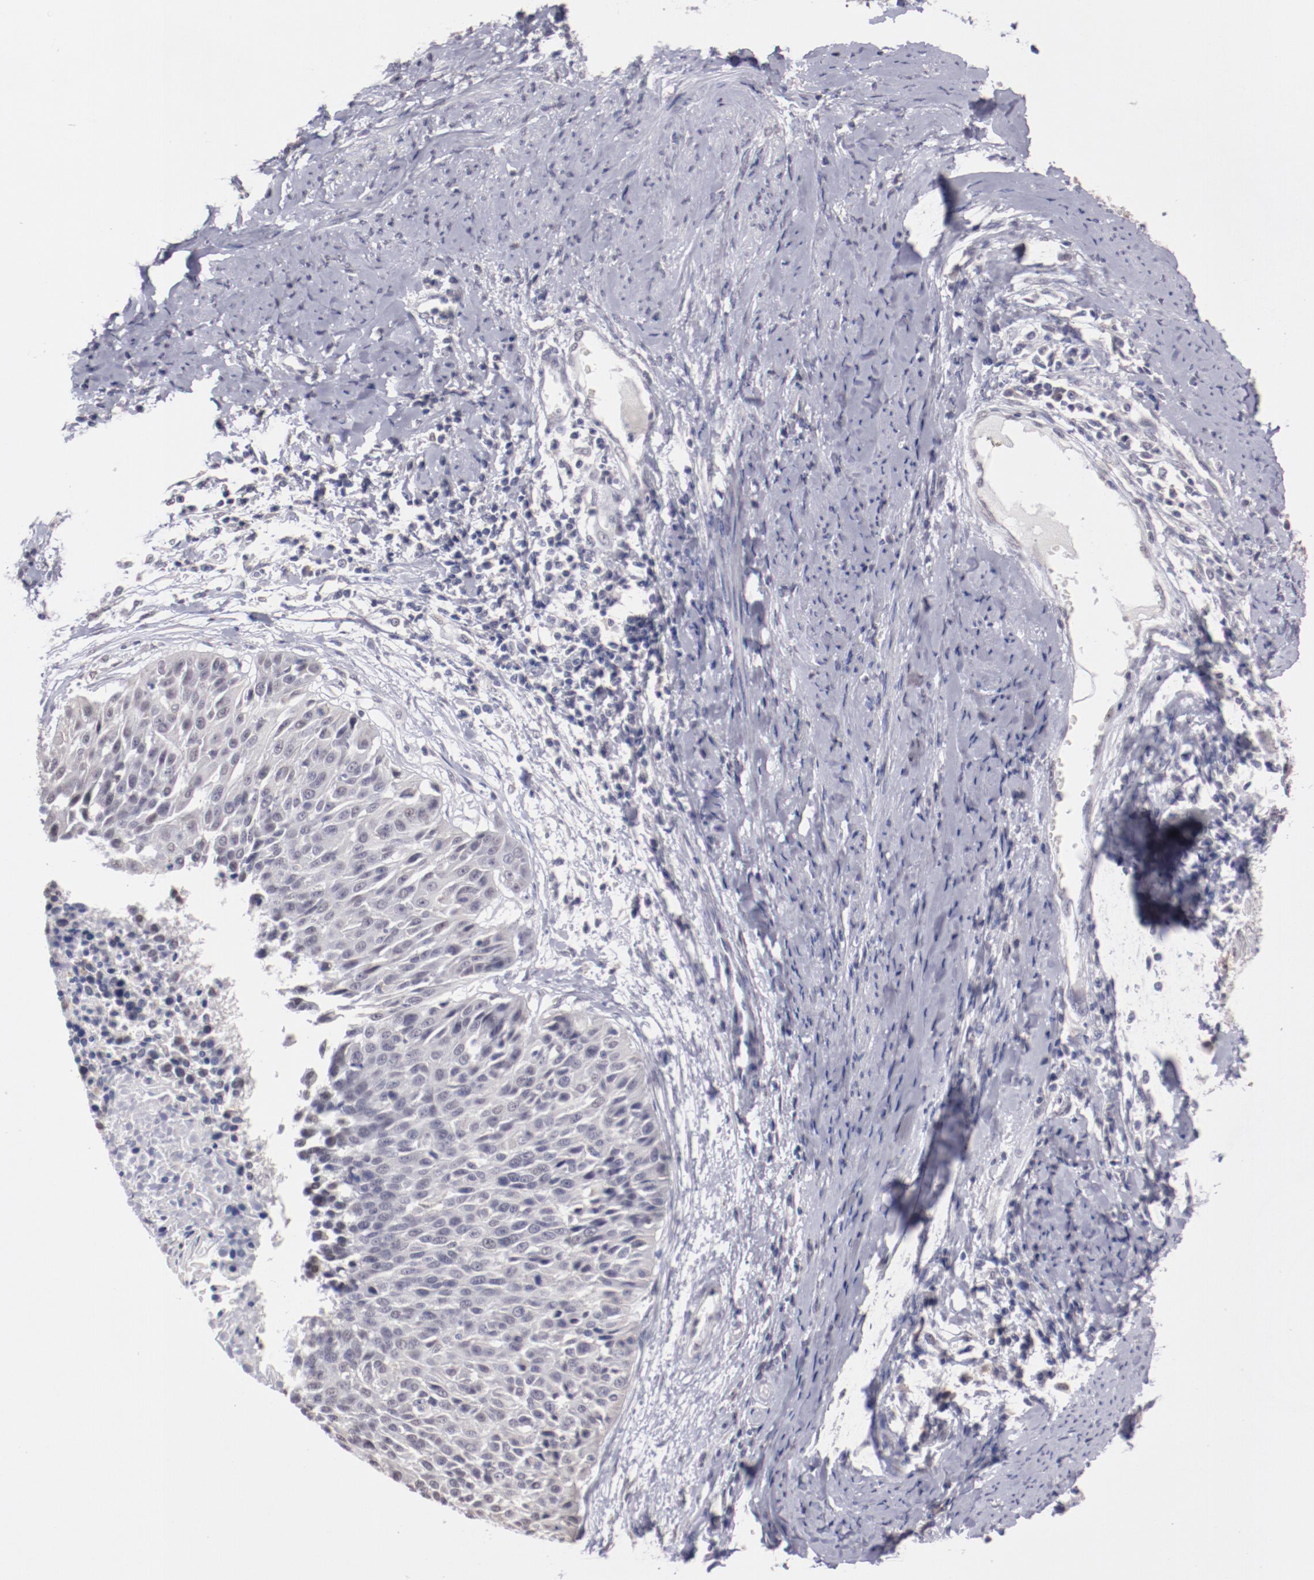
{"staining": {"intensity": "weak", "quantity": "<25%", "location": "nuclear"}, "tissue": "cervical cancer", "cell_type": "Tumor cells", "image_type": "cancer", "snomed": [{"axis": "morphology", "description": "Squamous cell carcinoma, NOS"}, {"axis": "topography", "description": "Cervix"}], "caption": "A high-resolution image shows immunohistochemistry (IHC) staining of squamous cell carcinoma (cervical), which reveals no significant expression in tumor cells. Brightfield microscopy of immunohistochemistry stained with DAB (3,3'-diaminobenzidine) (brown) and hematoxylin (blue), captured at high magnification.", "gene": "NRXN3", "patient": {"sex": "female", "age": 64}}